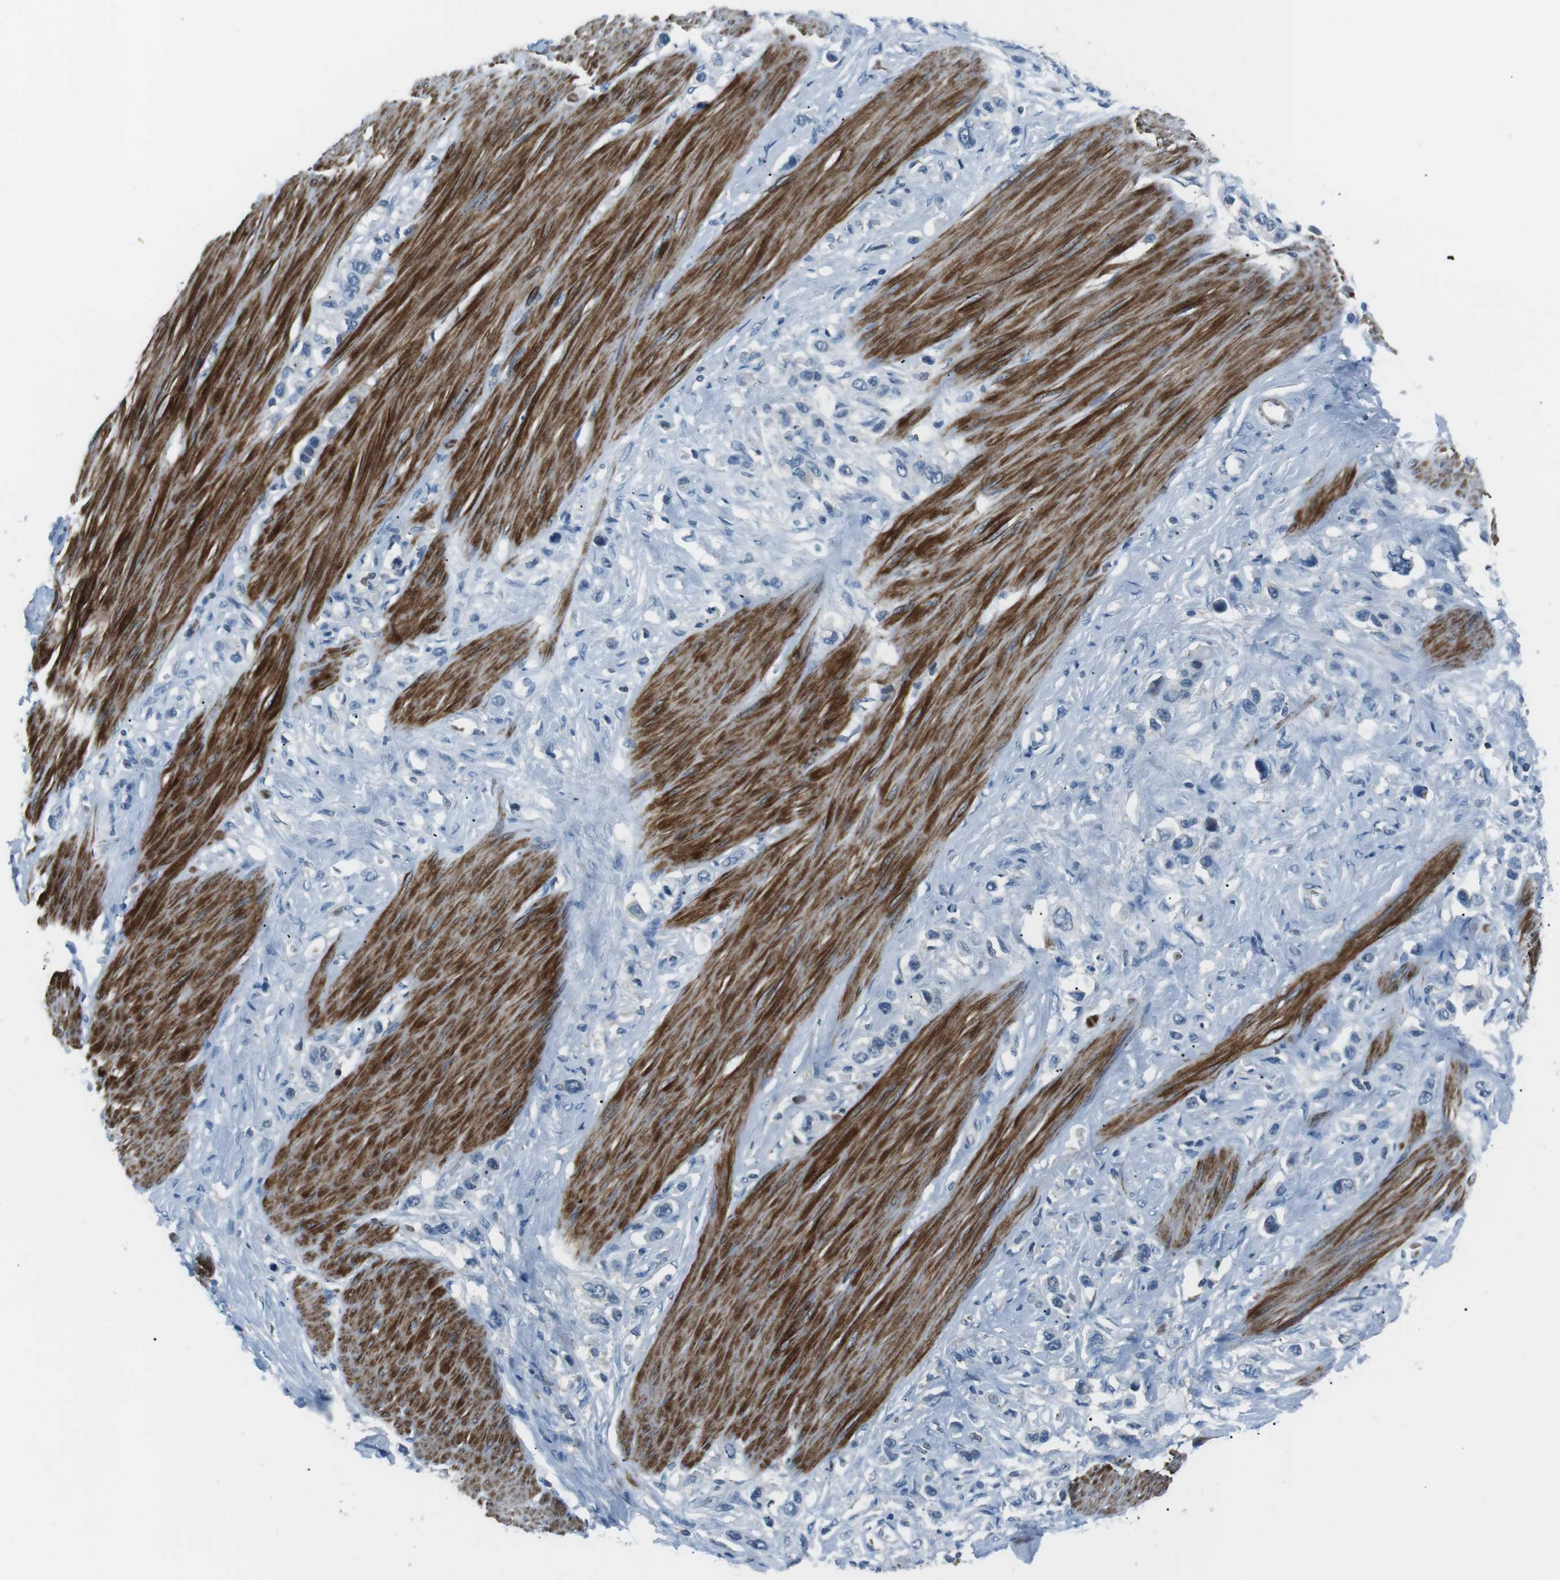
{"staining": {"intensity": "negative", "quantity": "none", "location": "none"}, "tissue": "stomach cancer", "cell_type": "Tumor cells", "image_type": "cancer", "snomed": [{"axis": "morphology", "description": "Adenocarcinoma, NOS"}, {"axis": "topography", "description": "Stomach"}], "caption": "The immunohistochemistry (IHC) photomicrograph has no significant expression in tumor cells of stomach cancer tissue.", "gene": "ARVCF", "patient": {"sex": "female", "age": 65}}